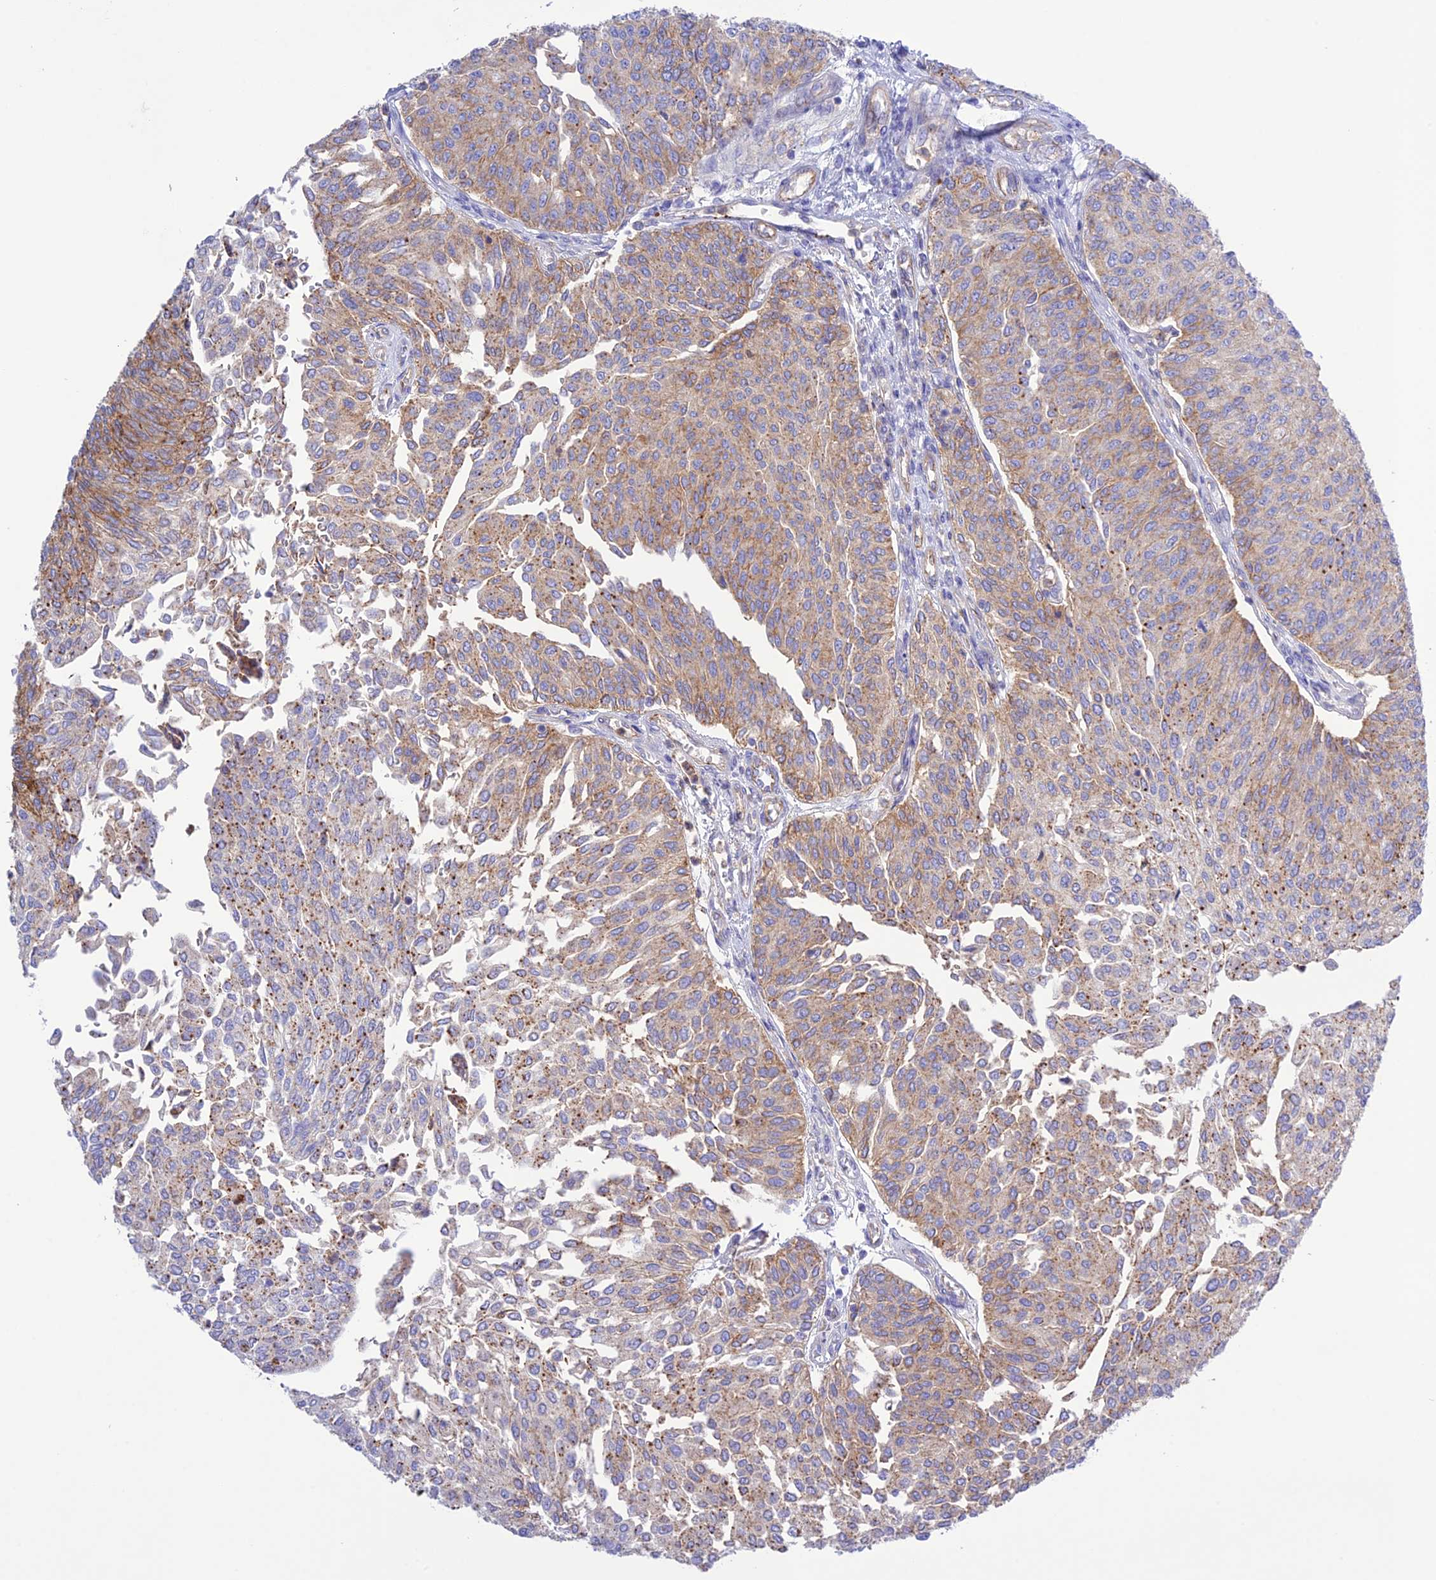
{"staining": {"intensity": "moderate", "quantity": ">75%", "location": "cytoplasmic/membranous"}, "tissue": "urothelial cancer", "cell_type": "Tumor cells", "image_type": "cancer", "snomed": [{"axis": "morphology", "description": "Urothelial carcinoma, High grade"}, {"axis": "topography", "description": "Urinary bladder"}], "caption": "Urothelial carcinoma (high-grade) stained with a protein marker shows moderate staining in tumor cells.", "gene": "CHSY3", "patient": {"sex": "female", "age": 79}}